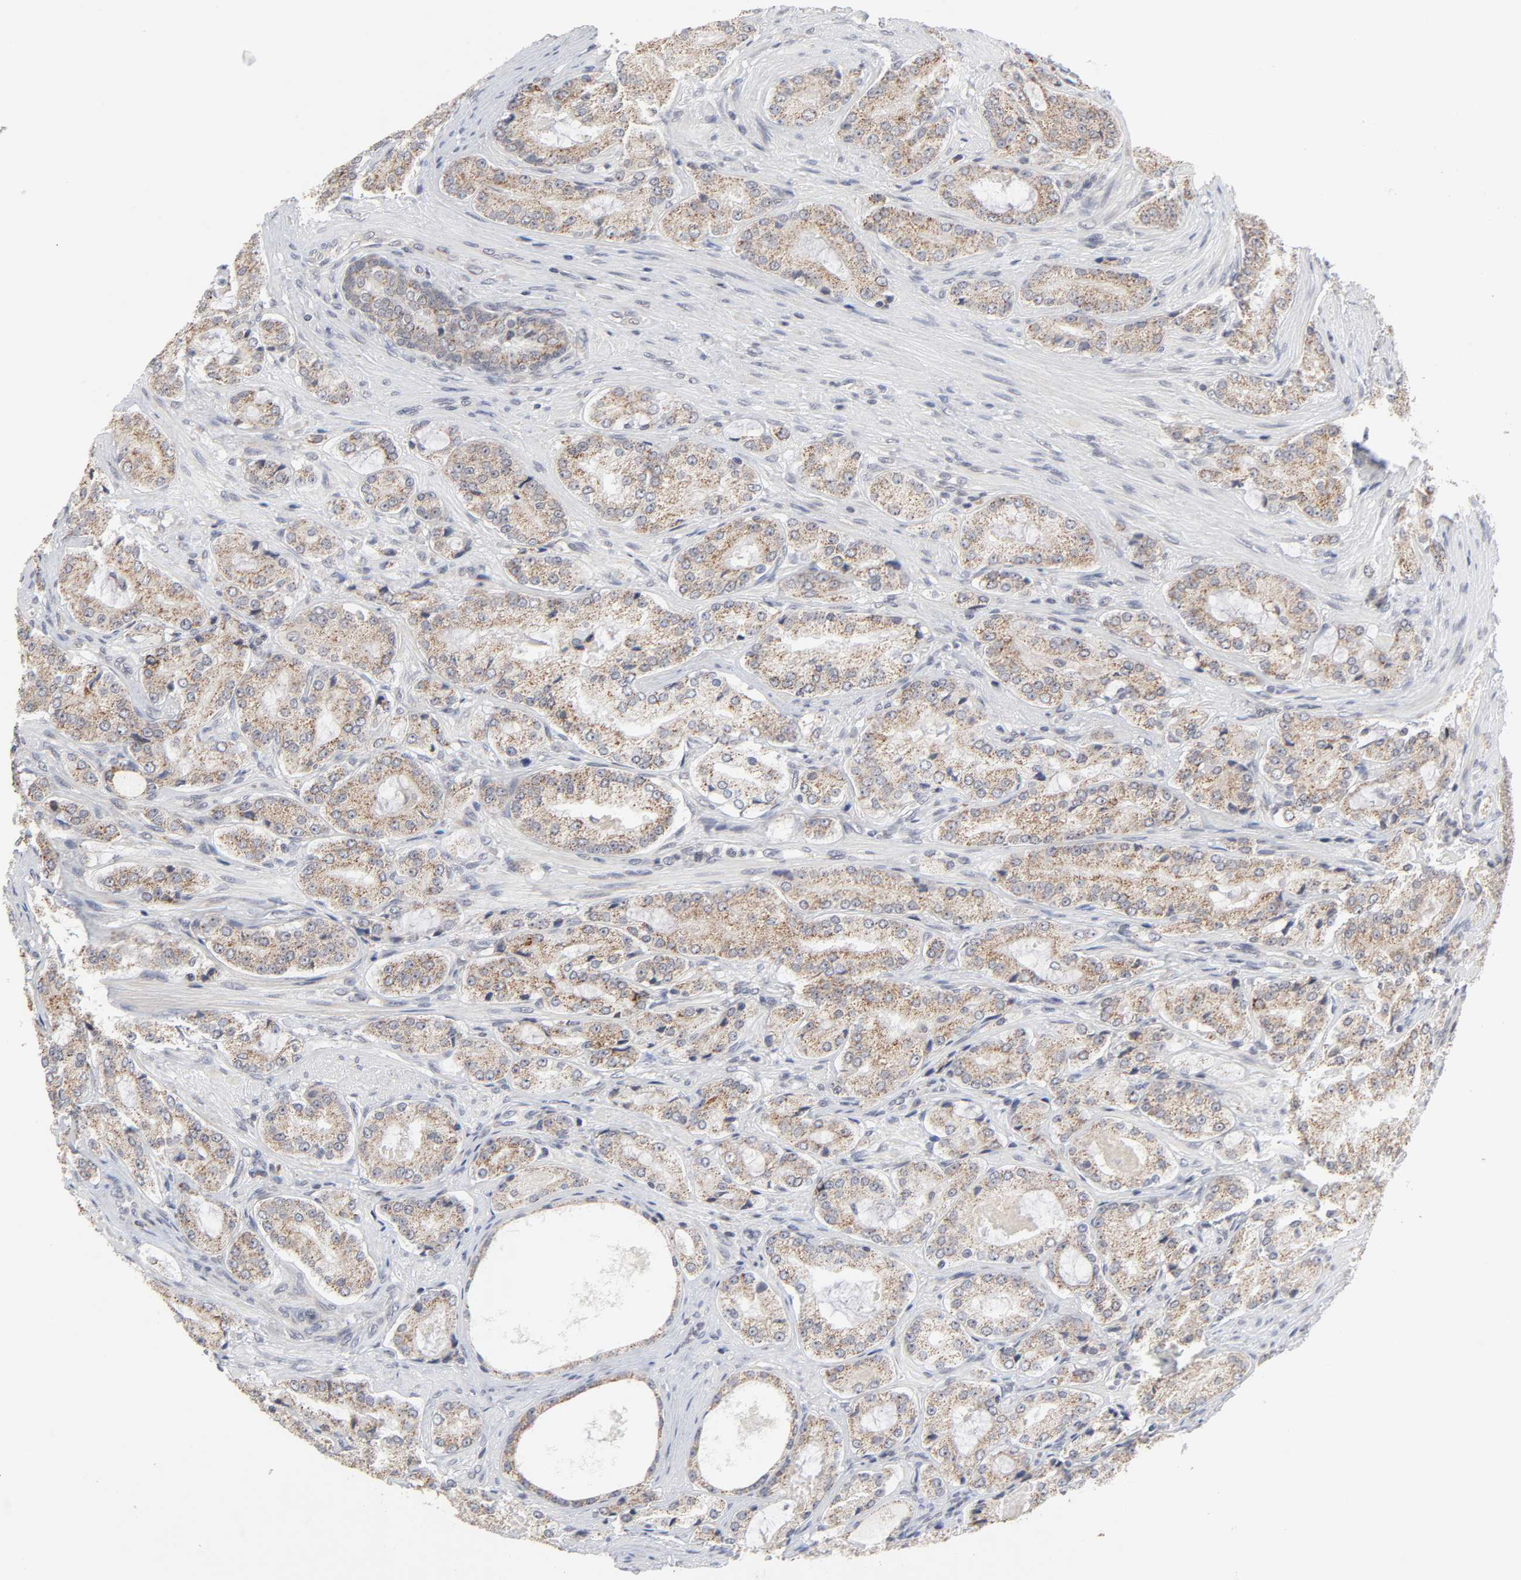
{"staining": {"intensity": "moderate", "quantity": ">75%", "location": "cytoplasmic/membranous"}, "tissue": "prostate cancer", "cell_type": "Tumor cells", "image_type": "cancer", "snomed": [{"axis": "morphology", "description": "Adenocarcinoma, High grade"}, {"axis": "topography", "description": "Prostate"}], "caption": "Moderate cytoplasmic/membranous positivity for a protein is appreciated in approximately >75% of tumor cells of prostate cancer (high-grade adenocarcinoma) using immunohistochemistry.", "gene": "AUH", "patient": {"sex": "male", "age": 72}}